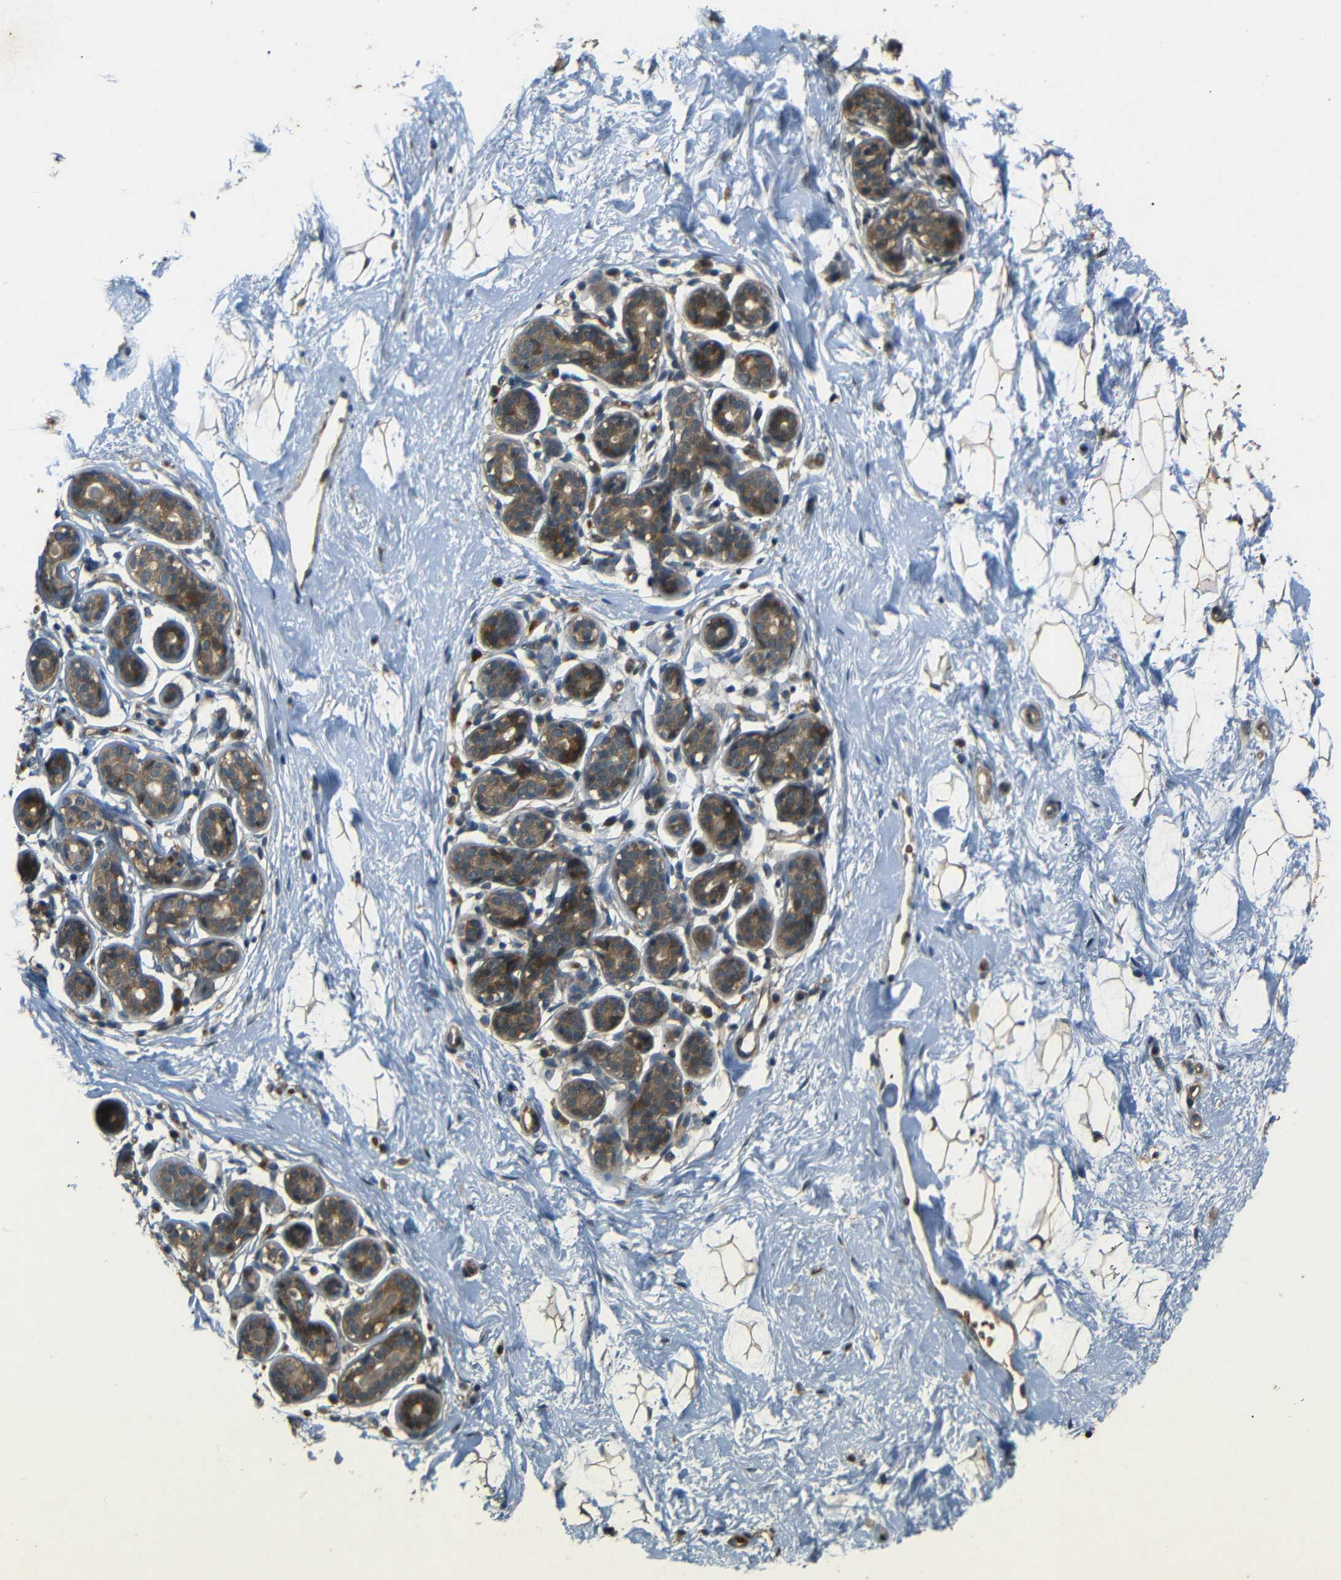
{"staining": {"intensity": "moderate", "quantity": "25%-75%", "location": "cytoplasmic/membranous"}, "tissue": "breast", "cell_type": "Adipocytes", "image_type": "normal", "snomed": [{"axis": "morphology", "description": "Normal tissue, NOS"}, {"axis": "topography", "description": "Breast"}], "caption": "DAB immunohistochemical staining of normal human breast exhibits moderate cytoplasmic/membranous protein staining in about 25%-75% of adipocytes.", "gene": "EPHB2", "patient": {"sex": "female", "age": 23}}